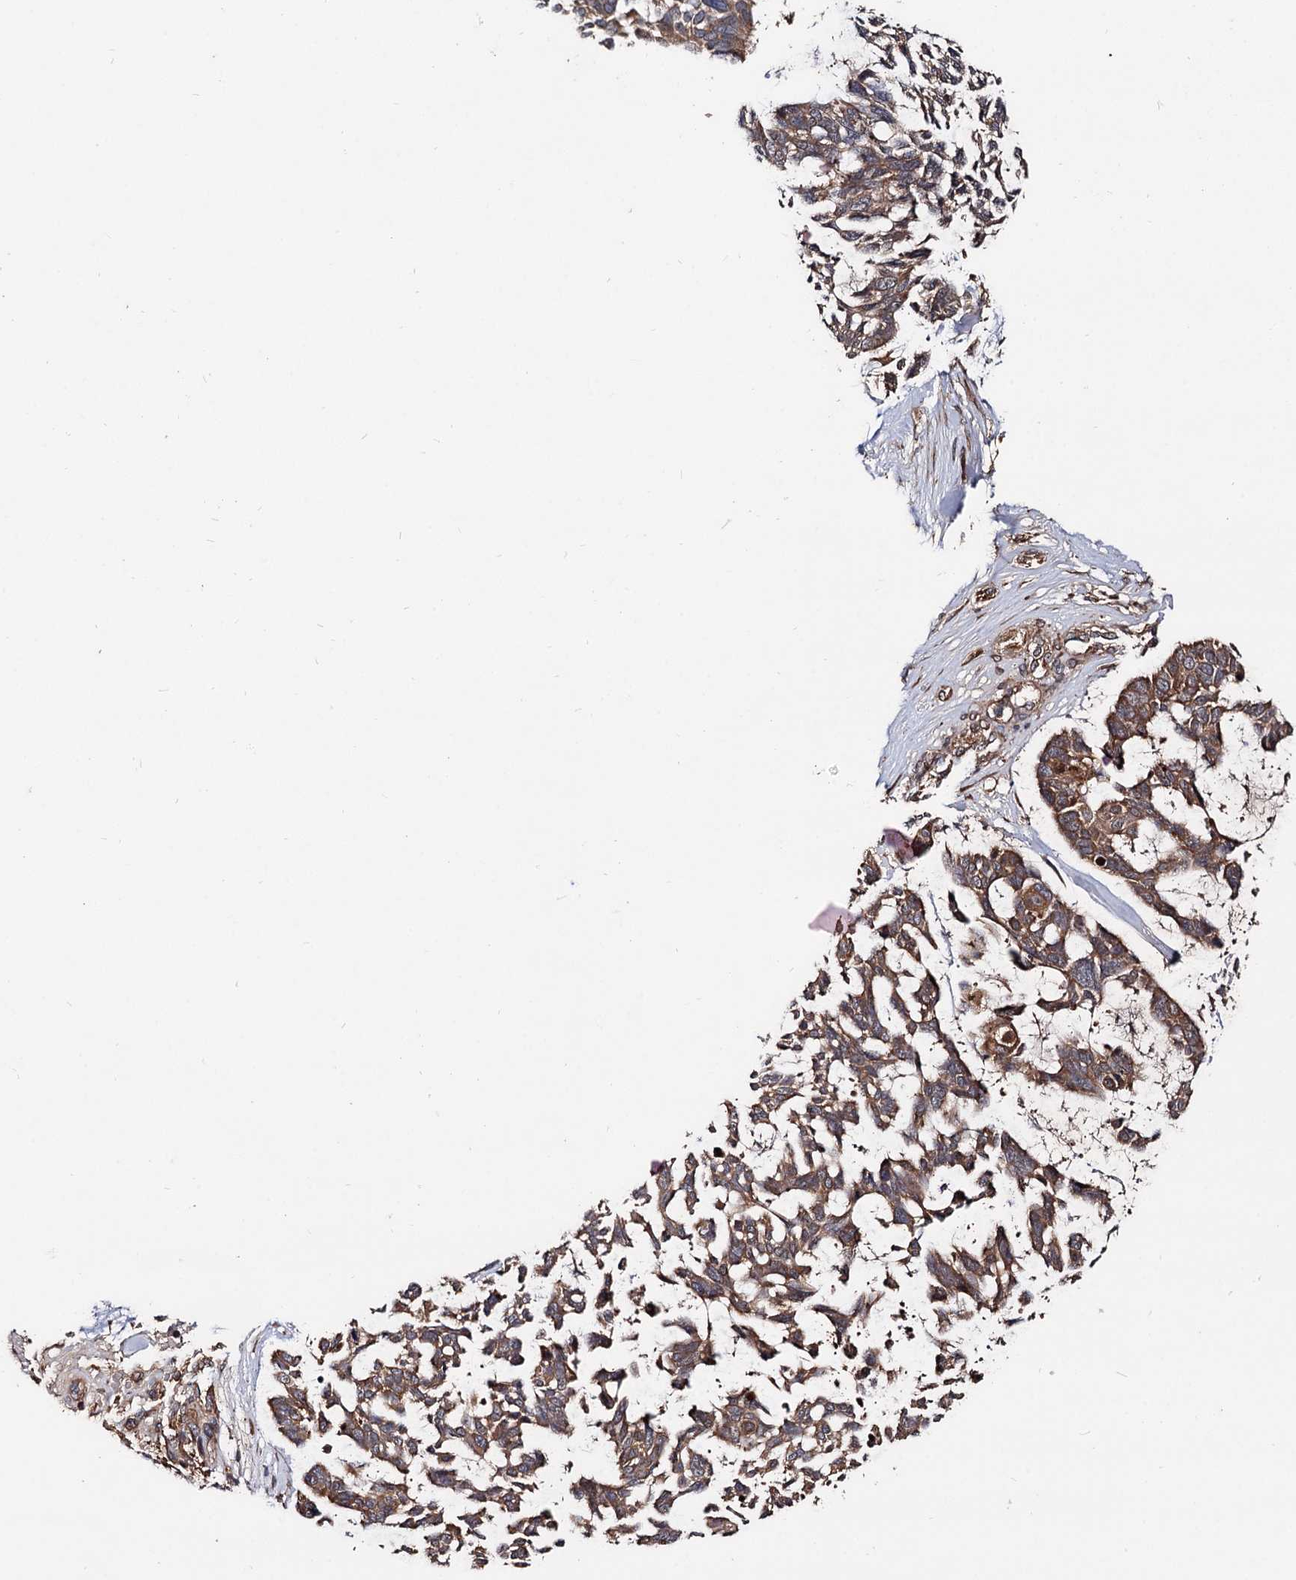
{"staining": {"intensity": "moderate", "quantity": ">75%", "location": "cytoplasmic/membranous"}, "tissue": "skin cancer", "cell_type": "Tumor cells", "image_type": "cancer", "snomed": [{"axis": "morphology", "description": "Basal cell carcinoma"}, {"axis": "topography", "description": "Skin"}], "caption": "Protein expression by immunohistochemistry (IHC) demonstrates moderate cytoplasmic/membranous staining in about >75% of tumor cells in skin basal cell carcinoma.", "gene": "TEX9", "patient": {"sex": "male", "age": 88}}